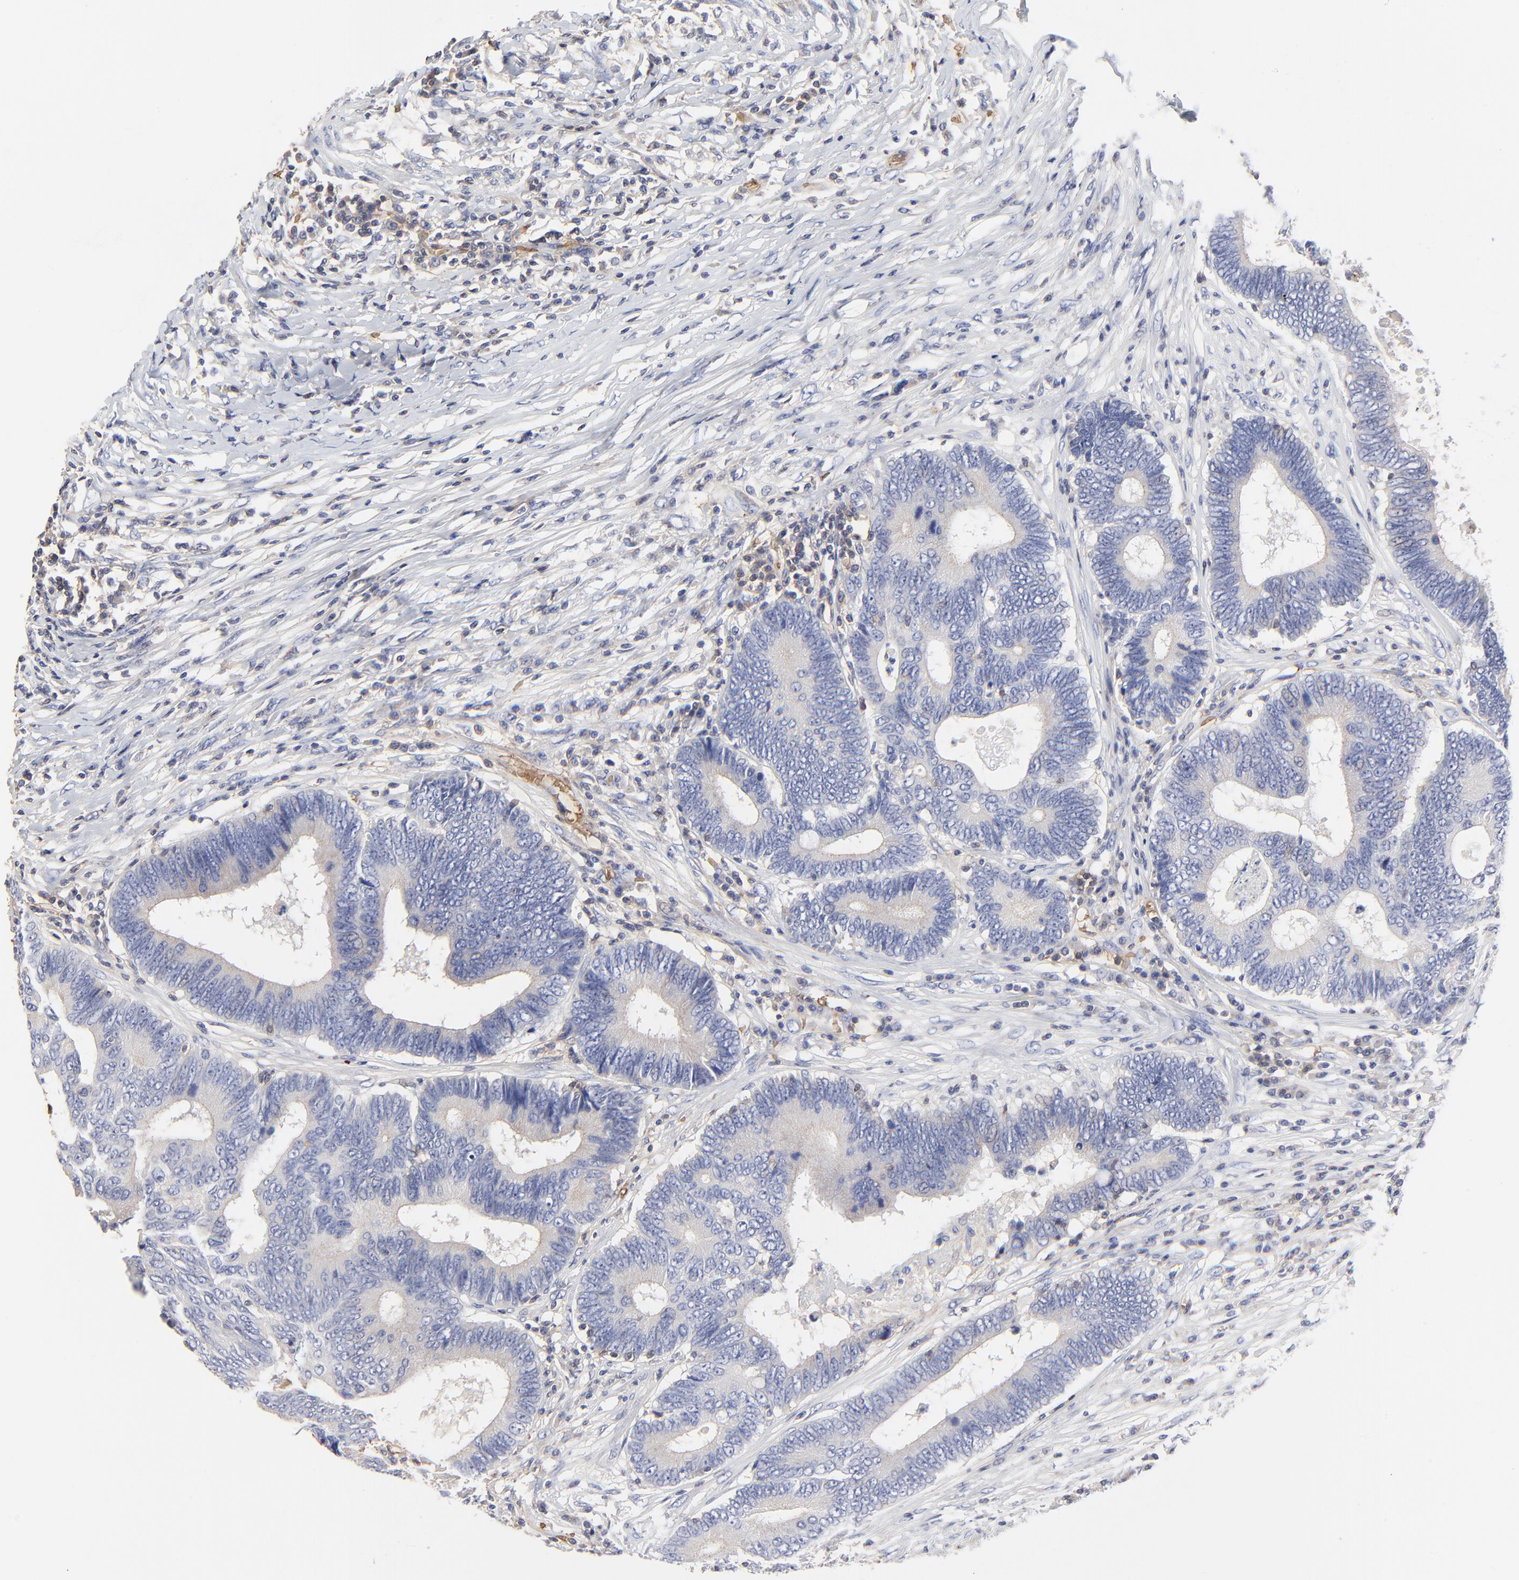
{"staining": {"intensity": "negative", "quantity": "none", "location": "none"}, "tissue": "colorectal cancer", "cell_type": "Tumor cells", "image_type": "cancer", "snomed": [{"axis": "morphology", "description": "Adenocarcinoma, NOS"}, {"axis": "topography", "description": "Colon"}], "caption": "This is an immunohistochemistry micrograph of human colorectal cancer. There is no expression in tumor cells.", "gene": "PAG1", "patient": {"sex": "female", "age": 78}}